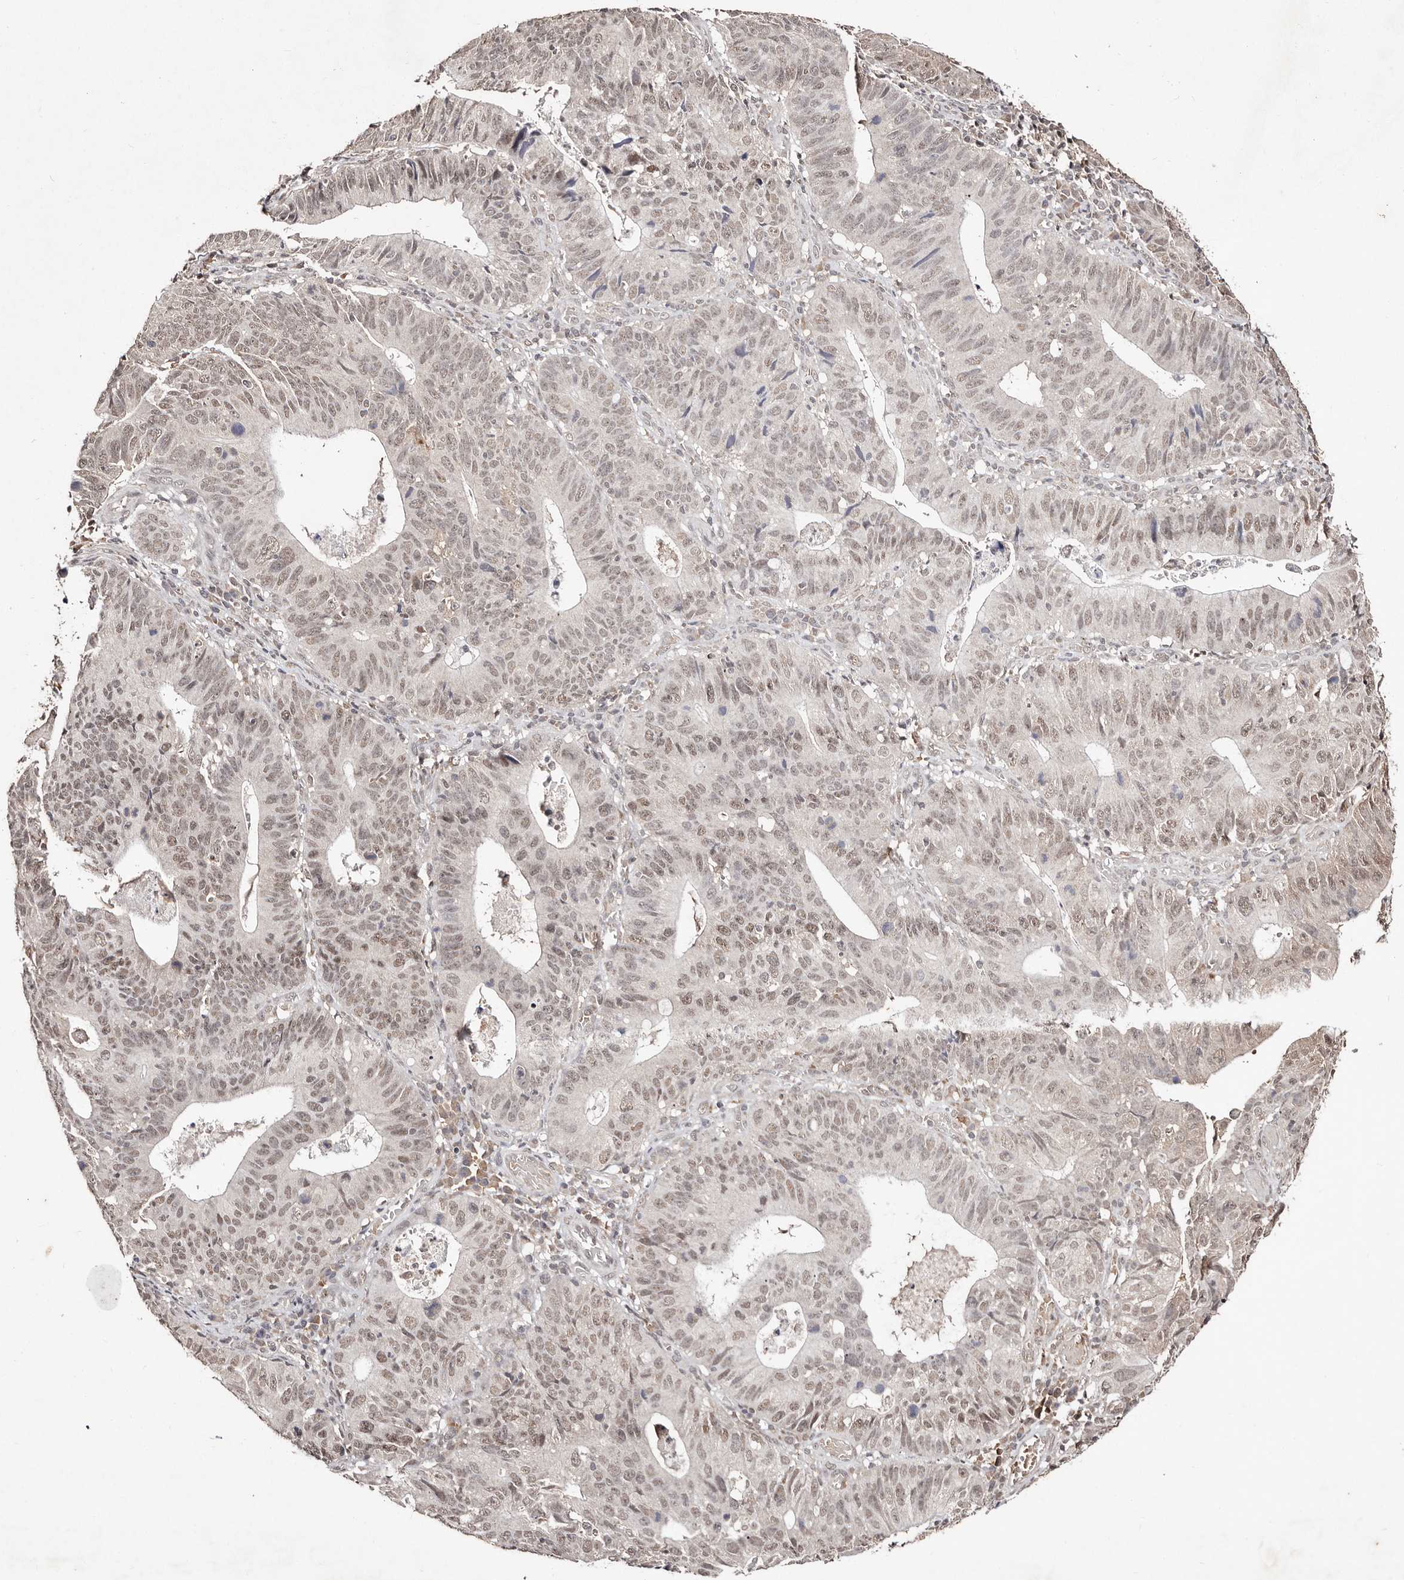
{"staining": {"intensity": "weak", "quantity": ">75%", "location": "nuclear"}, "tissue": "stomach cancer", "cell_type": "Tumor cells", "image_type": "cancer", "snomed": [{"axis": "morphology", "description": "Adenocarcinoma, NOS"}, {"axis": "topography", "description": "Stomach"}], "caption": "Stomach cancer stained with immunohistochemistry (IHC) reveals weak nuclear staining in approximately >75% of tumor cells.", "gene": "BICRAL", "patient": {"sex": "male", "age": 59}}